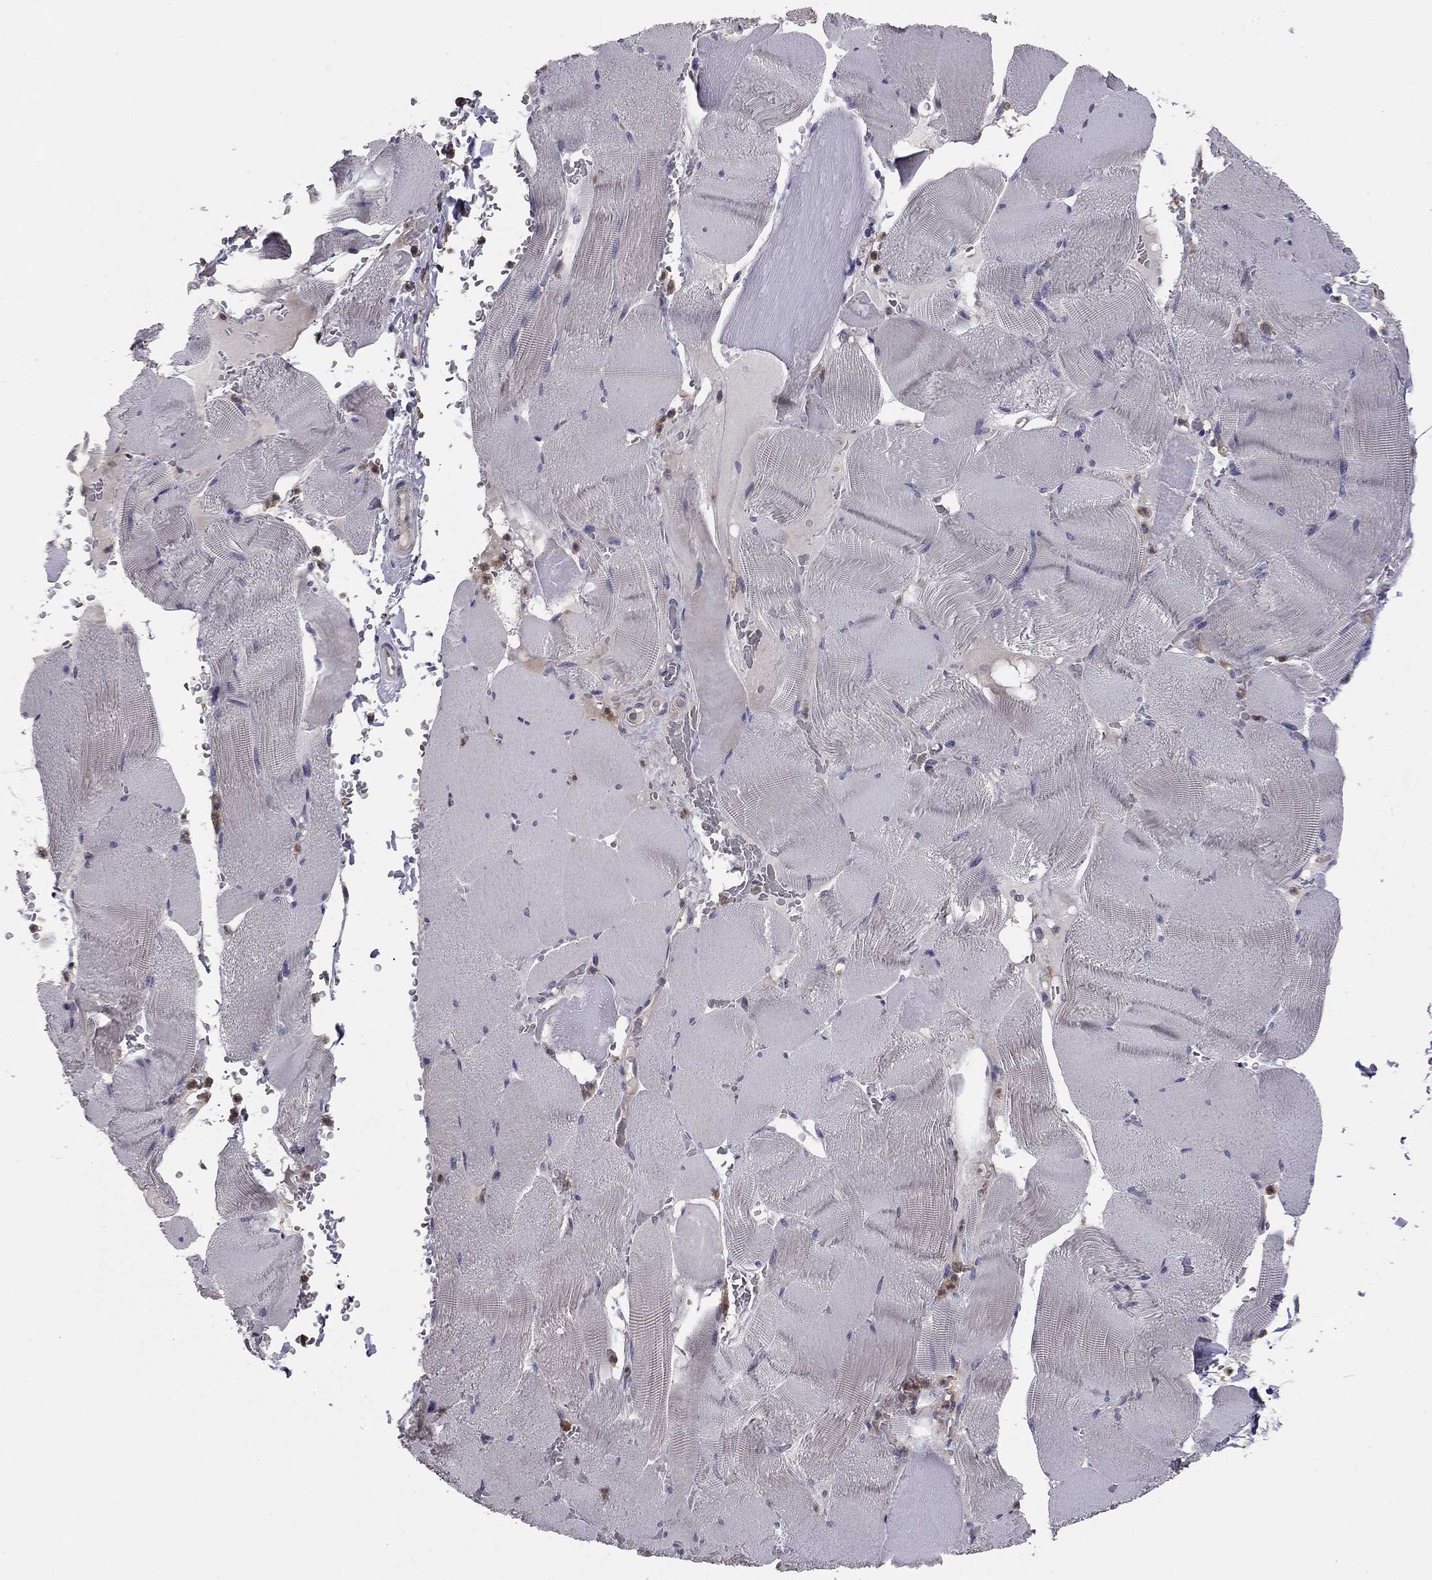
{"staining": {"intensity": "negative", "quantity": "none", "location": "none"}, "tissue": "skeletal muscle", "cell_type": "Myocytes", "image_type": "normal", "snomed": [{"axis": "morphology", "description": "Normal tissue, NOS"}, {"axis": "topography", "description": "Skeletal muscle"}], "caption": "Protein analysis of normal skeletal muscle demonstrates no significant positivity in myocytes. The staining was performed using DAB to visualize the protein expression in brown, while the nuclei were stained in blue with hematoxylin (Magnification: 20x).", "gene": "PLCB2", "patient": {"sex": "male", "age": 56}}